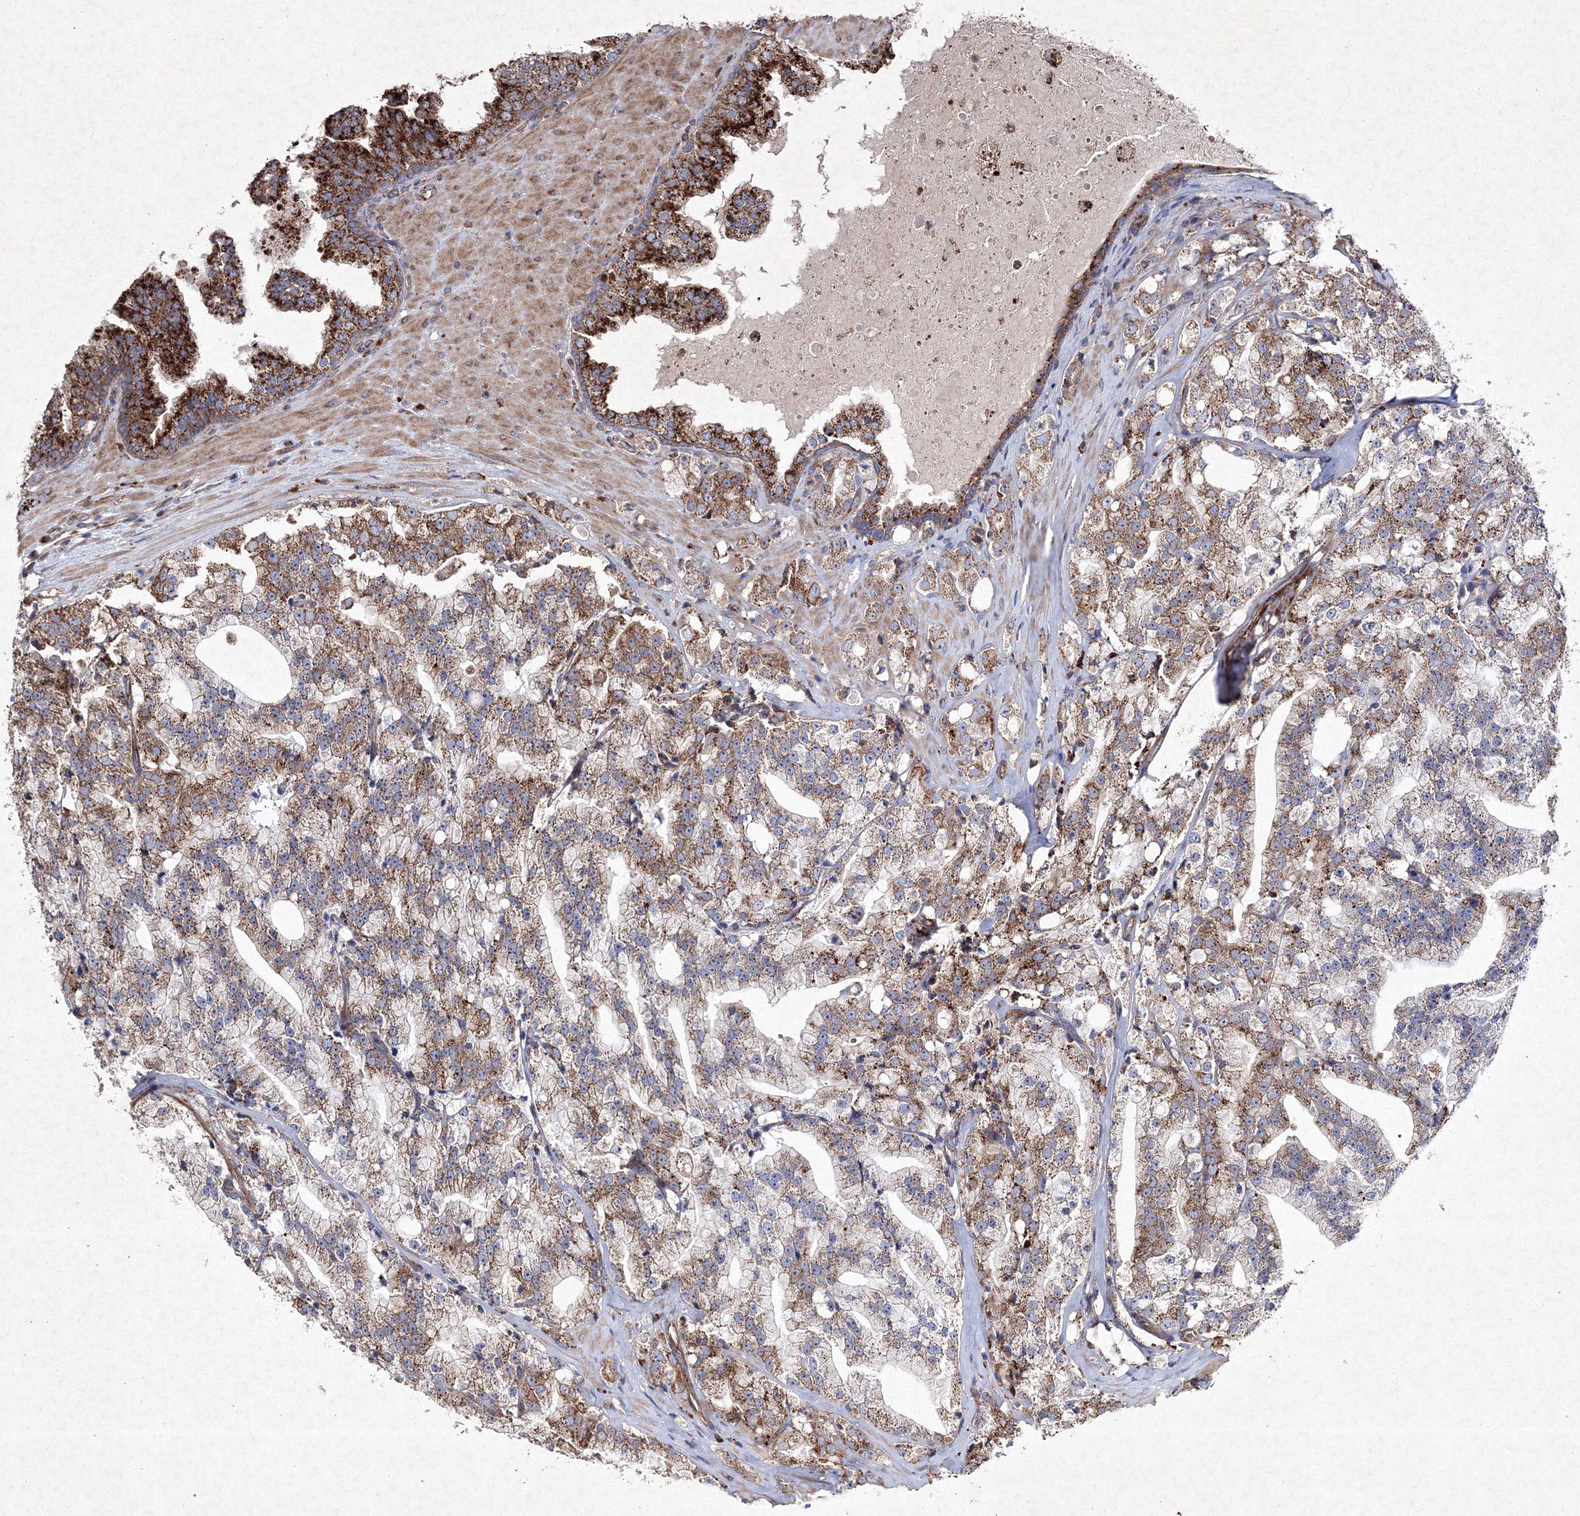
{"staining": {"intensity": "moderate", "quantity": ">75%", "location": "cytoplasmic/membranous"}, "tissue": "prostate cancer", "cell_type": "Tumor cells", "image_type": "cancer", "snomed": [{"axis": "morphology", "description": "Adenocarcinoma, High grade"}, {"axis": "topography", "description": "Prostate"}], "caption": "An image of human prostate cancer stained for a protein demonstrates moderate cytoplasmic/membranous brown staining in tumor cells.", "gene": "GFM1", "patient": {"sex": "male", "age": 64}}